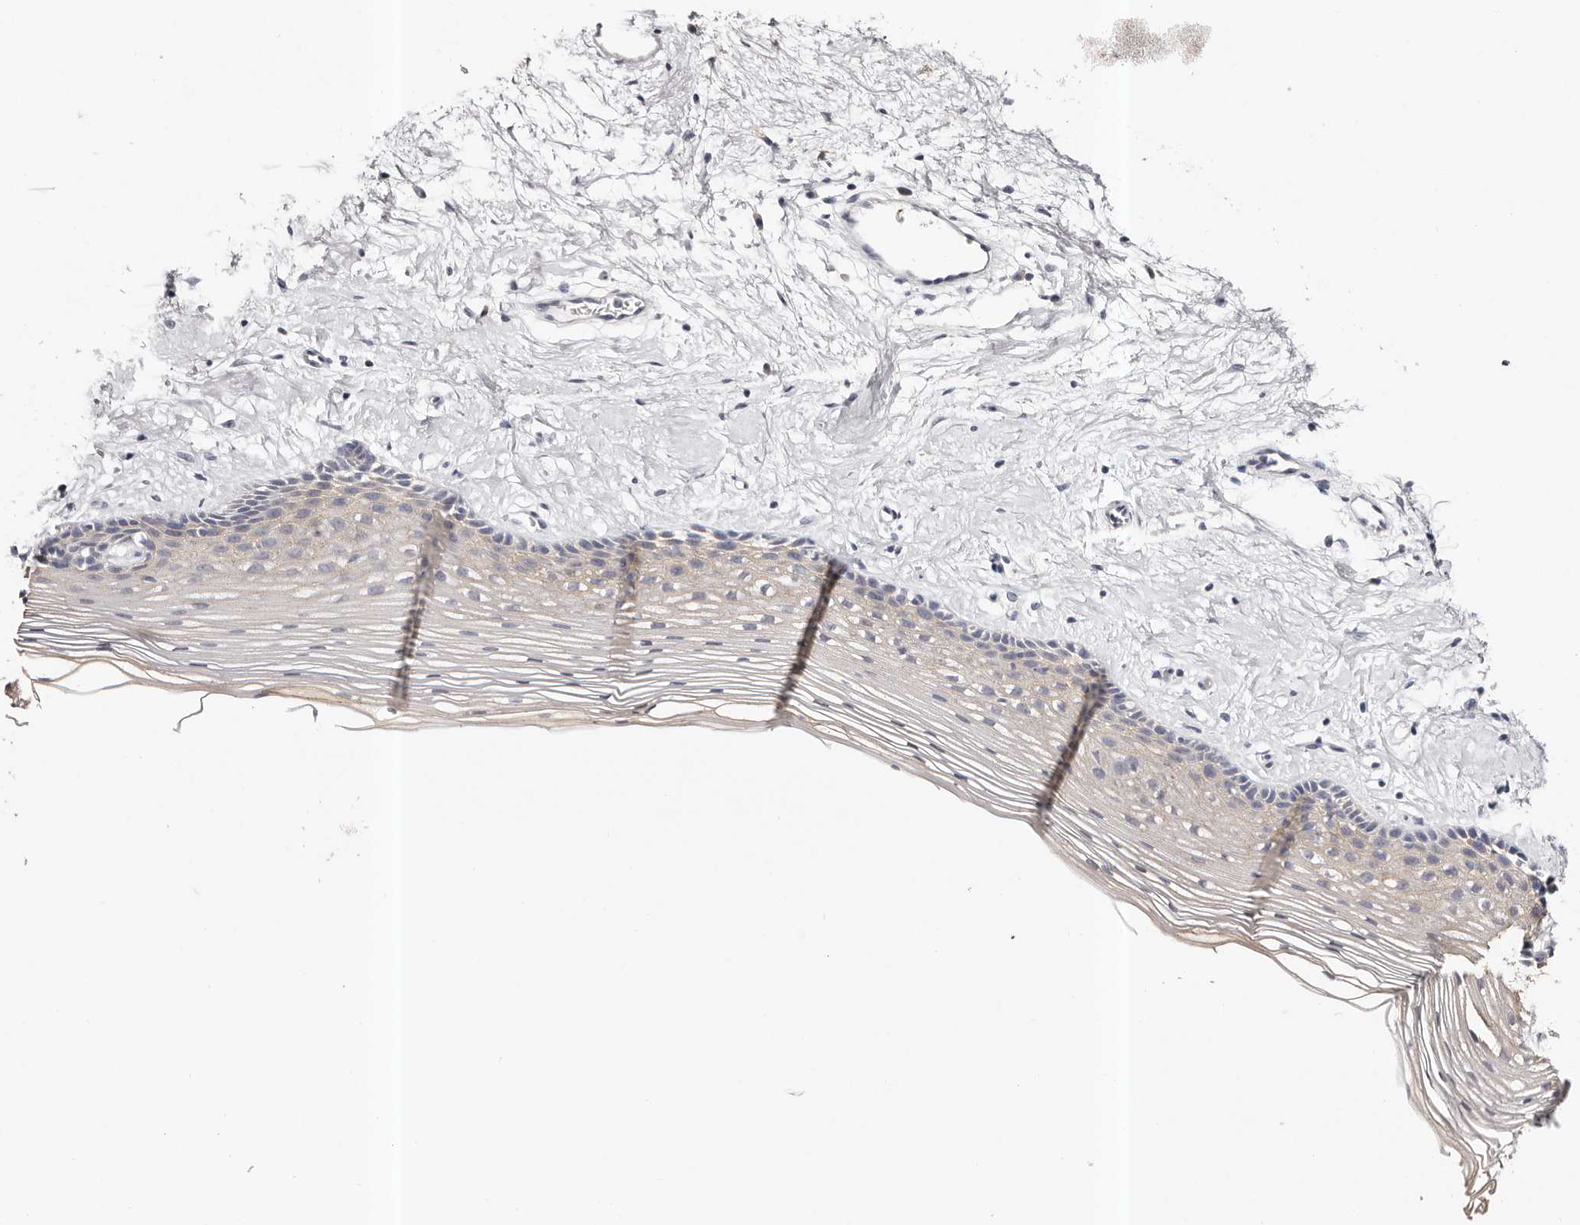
{"staining": {"intensity": "weak", "quantity": "<25%", "location": "cytoplasmic/membranous"}, "tissue": "vagina", "cell_type": "Squamous epithelial cells", "image_type": "normal", "snomed": [{"axis": "morphology", "description": "Normal tissue, NOS"}, {"axis": "topography", "description": "Vagina"}], "caption": "Immunohistochemistry of normal human vagina demonstrates no positivity in squamous epithelial cells.", "gene": "ROM1", "patient": {"sex": "female", "age": 46}}